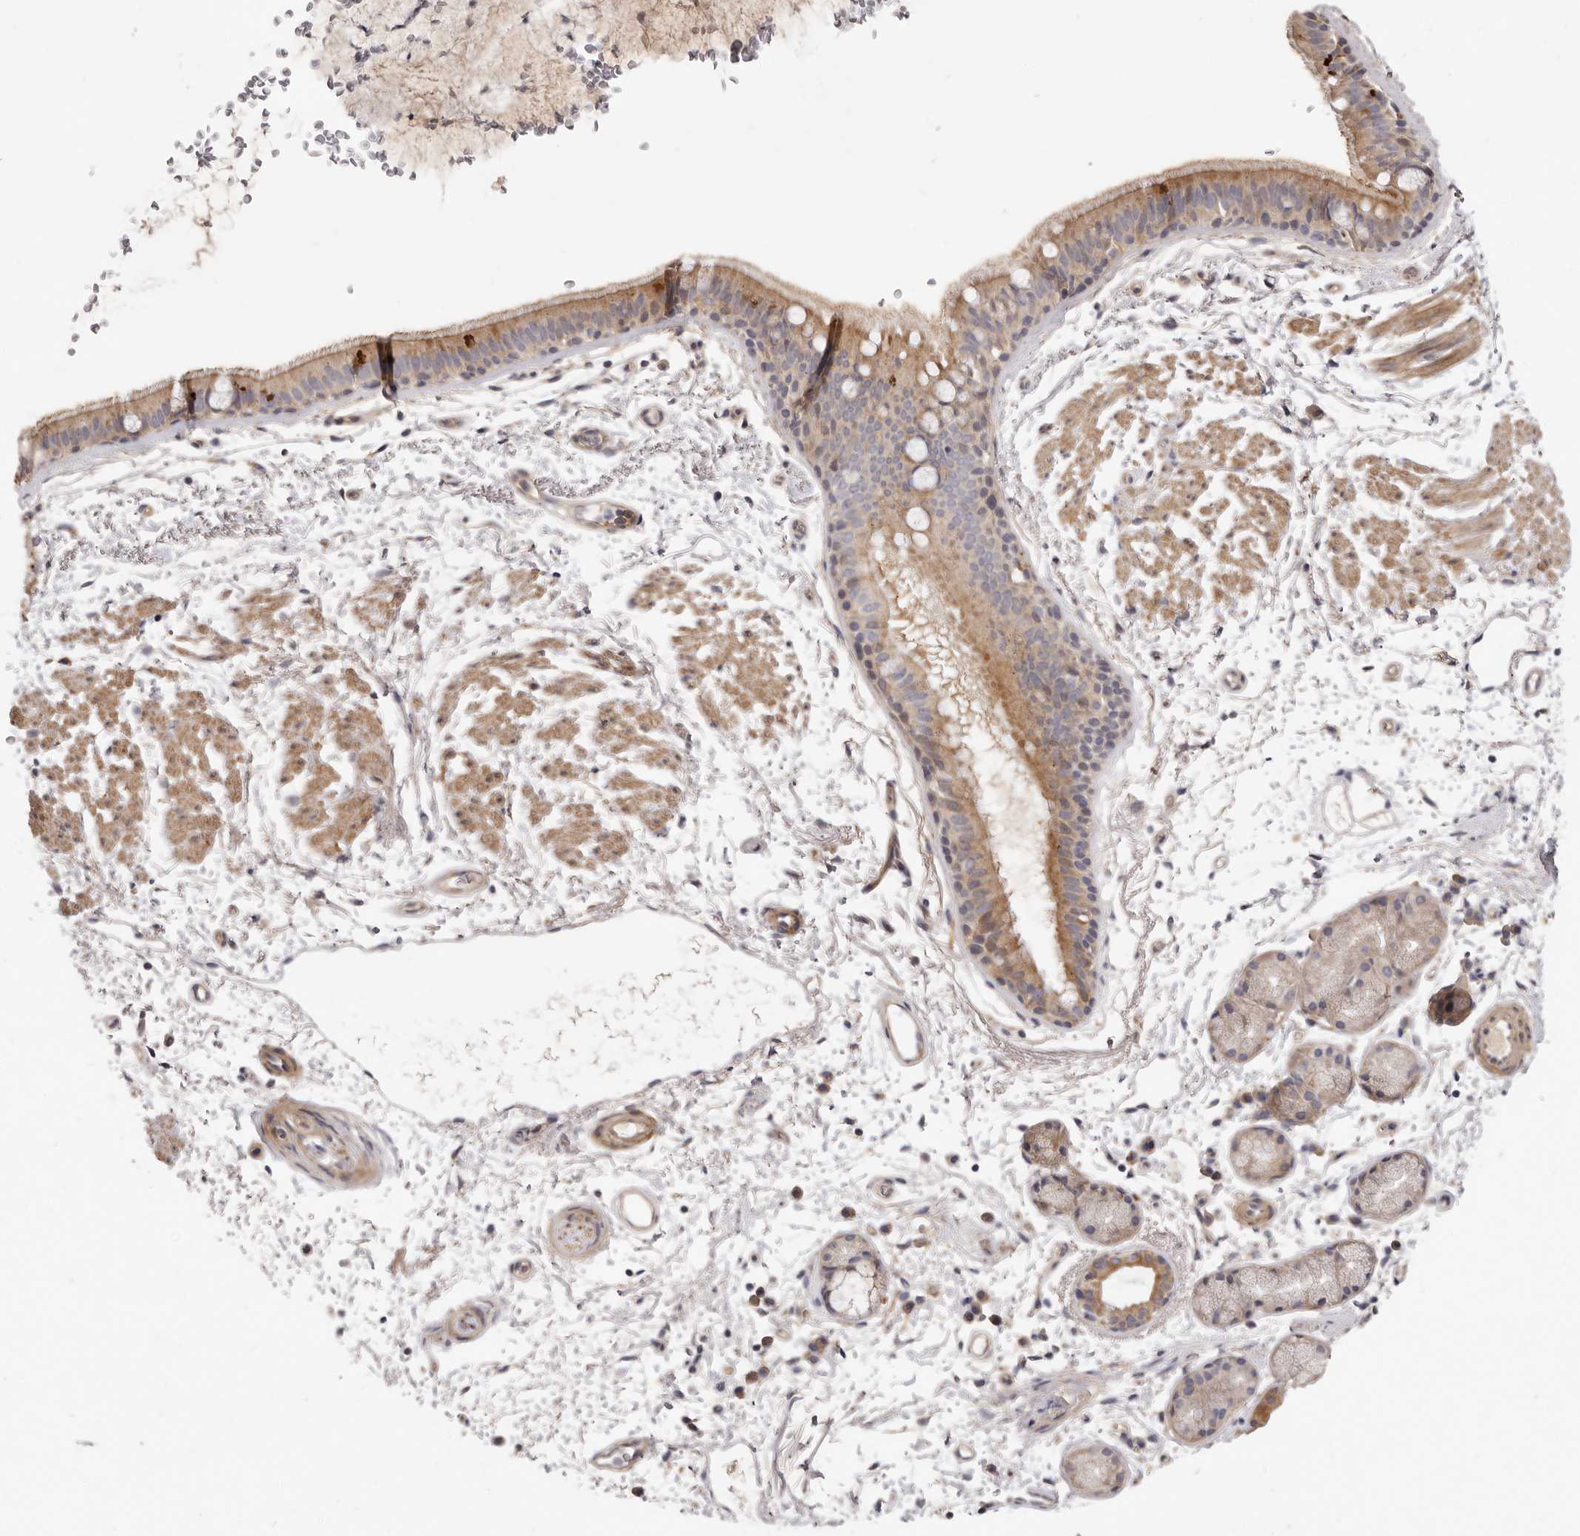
{"staining": {"intensity": "moderate", "quantity": "<25%", "location": "cytoplasmic/membranous"}, "tissue": "bronchus", "cell_type": "Respiratory epithelial cells", "image_type": "normal", "snomed": [{"axis": "morphology", "description": "Normal tissue, NOS"}, {"axis": "topography", "description": "Lymph node"}, {"axis": "topography", "description": "Bronchus"}], "caption": "Bronchus stained with DAB (3,3'-diaminobenzidine) IHC exhibits low levels of moderate cytoplasmic/membranous expression in approximately <25% of respiratory epithelial cells. The protein is stained brown, and the nuclei are stained in blue (DAB IHC with brightfield microscopy, high magnification).", "gene": "ADAMTS9", "patient": {"sex": "female", "age": 70}}